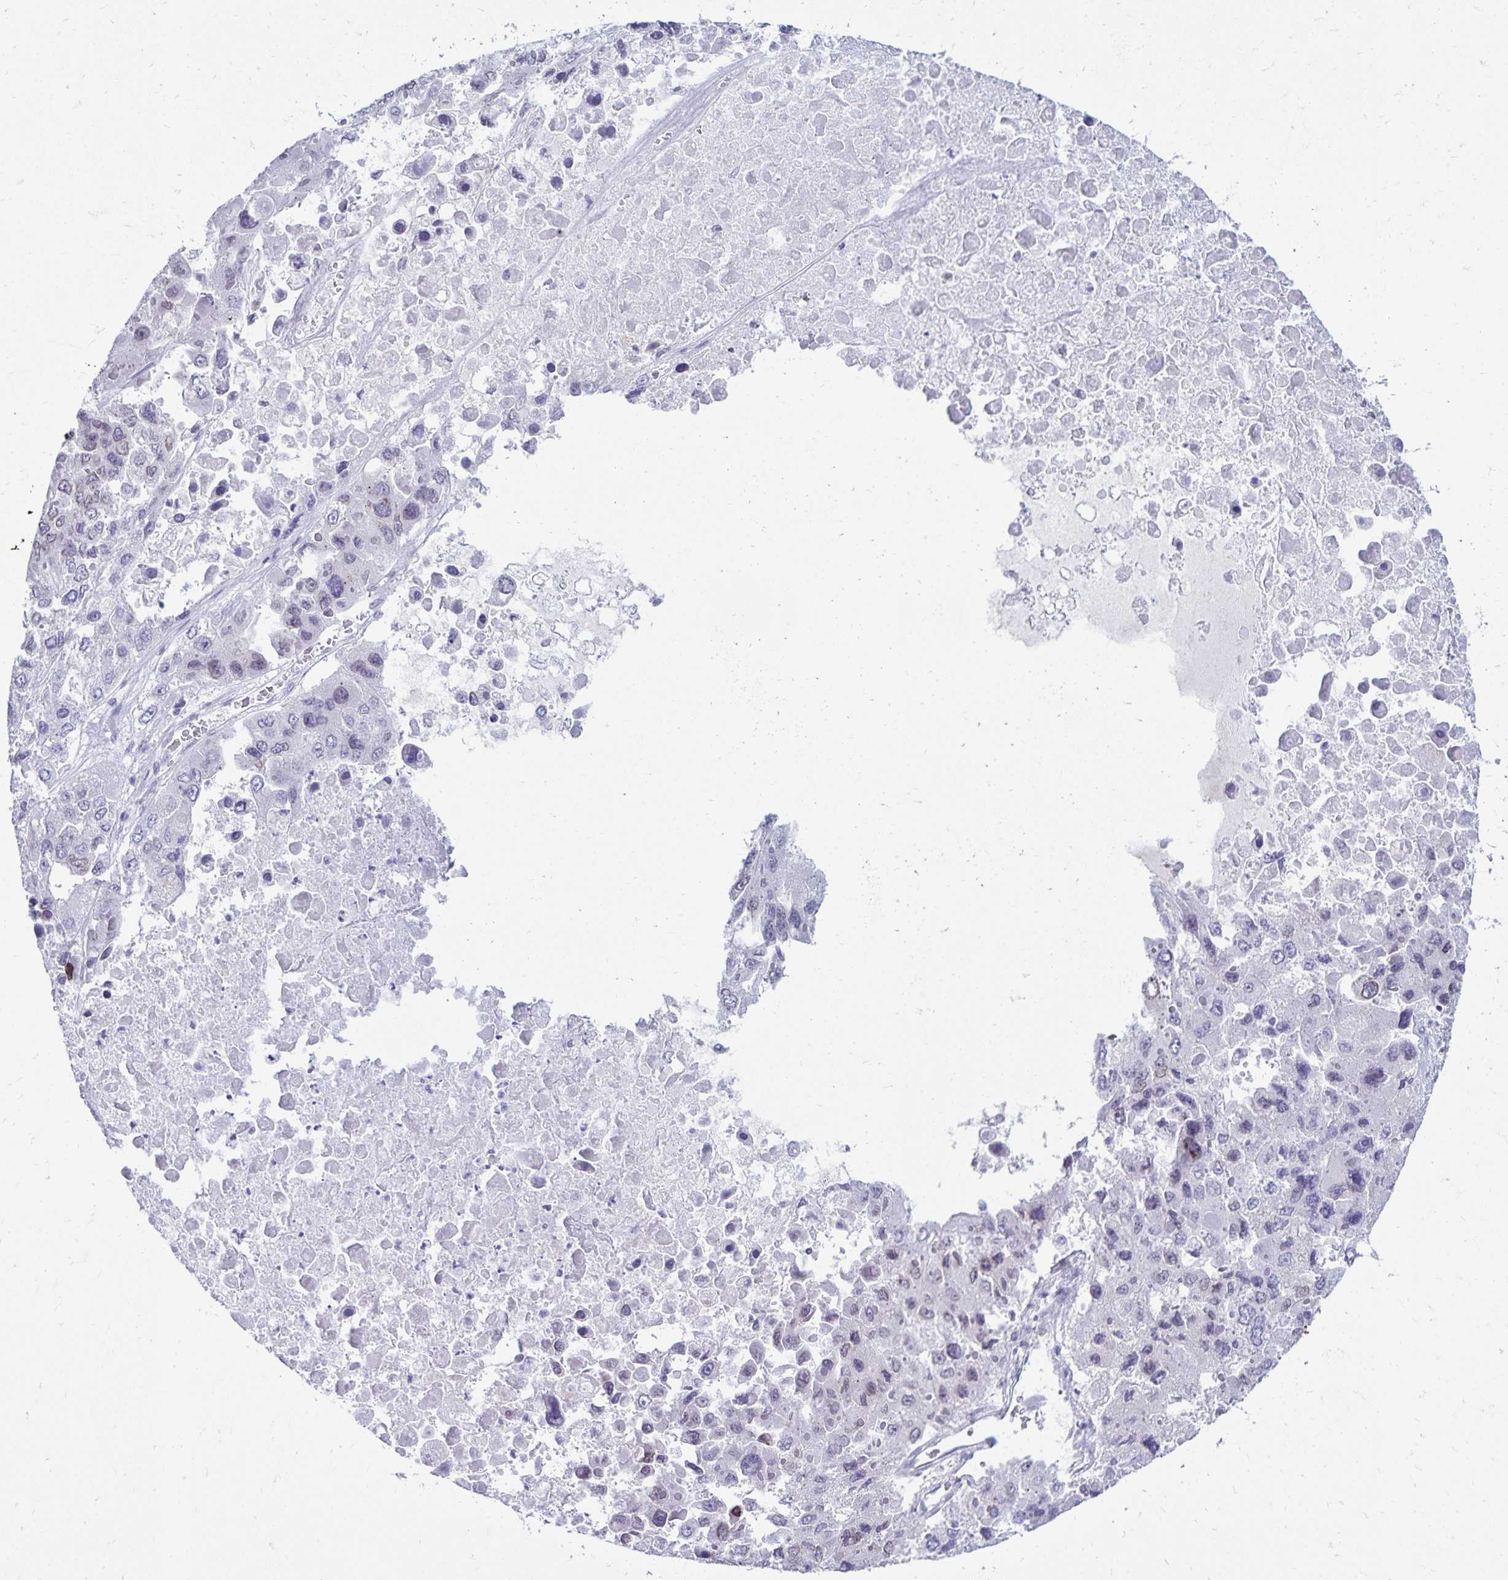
{"staining": {"intensity": "negative", "quantity": "none", "location": "none"}, "tissue": "liver cancer", "cell_type": "Tumor cells", "image_type": "cancer", "snomed": [{"axis": "morphology", "description": "Carcinoma, Hepatocellular, NOS"}, {"axis": "topography", "description": "Liver"}], "caption": "Immunohistochemistry (IHC) of liver cancer (hepatocellular carcinoma) reveals no staining in tumor cells. (DAB (3,3'-diaminobenzidine) IHC, high magnification).", "gene": "FAM166C", "patient": {"sex": "female", "age": 41}}